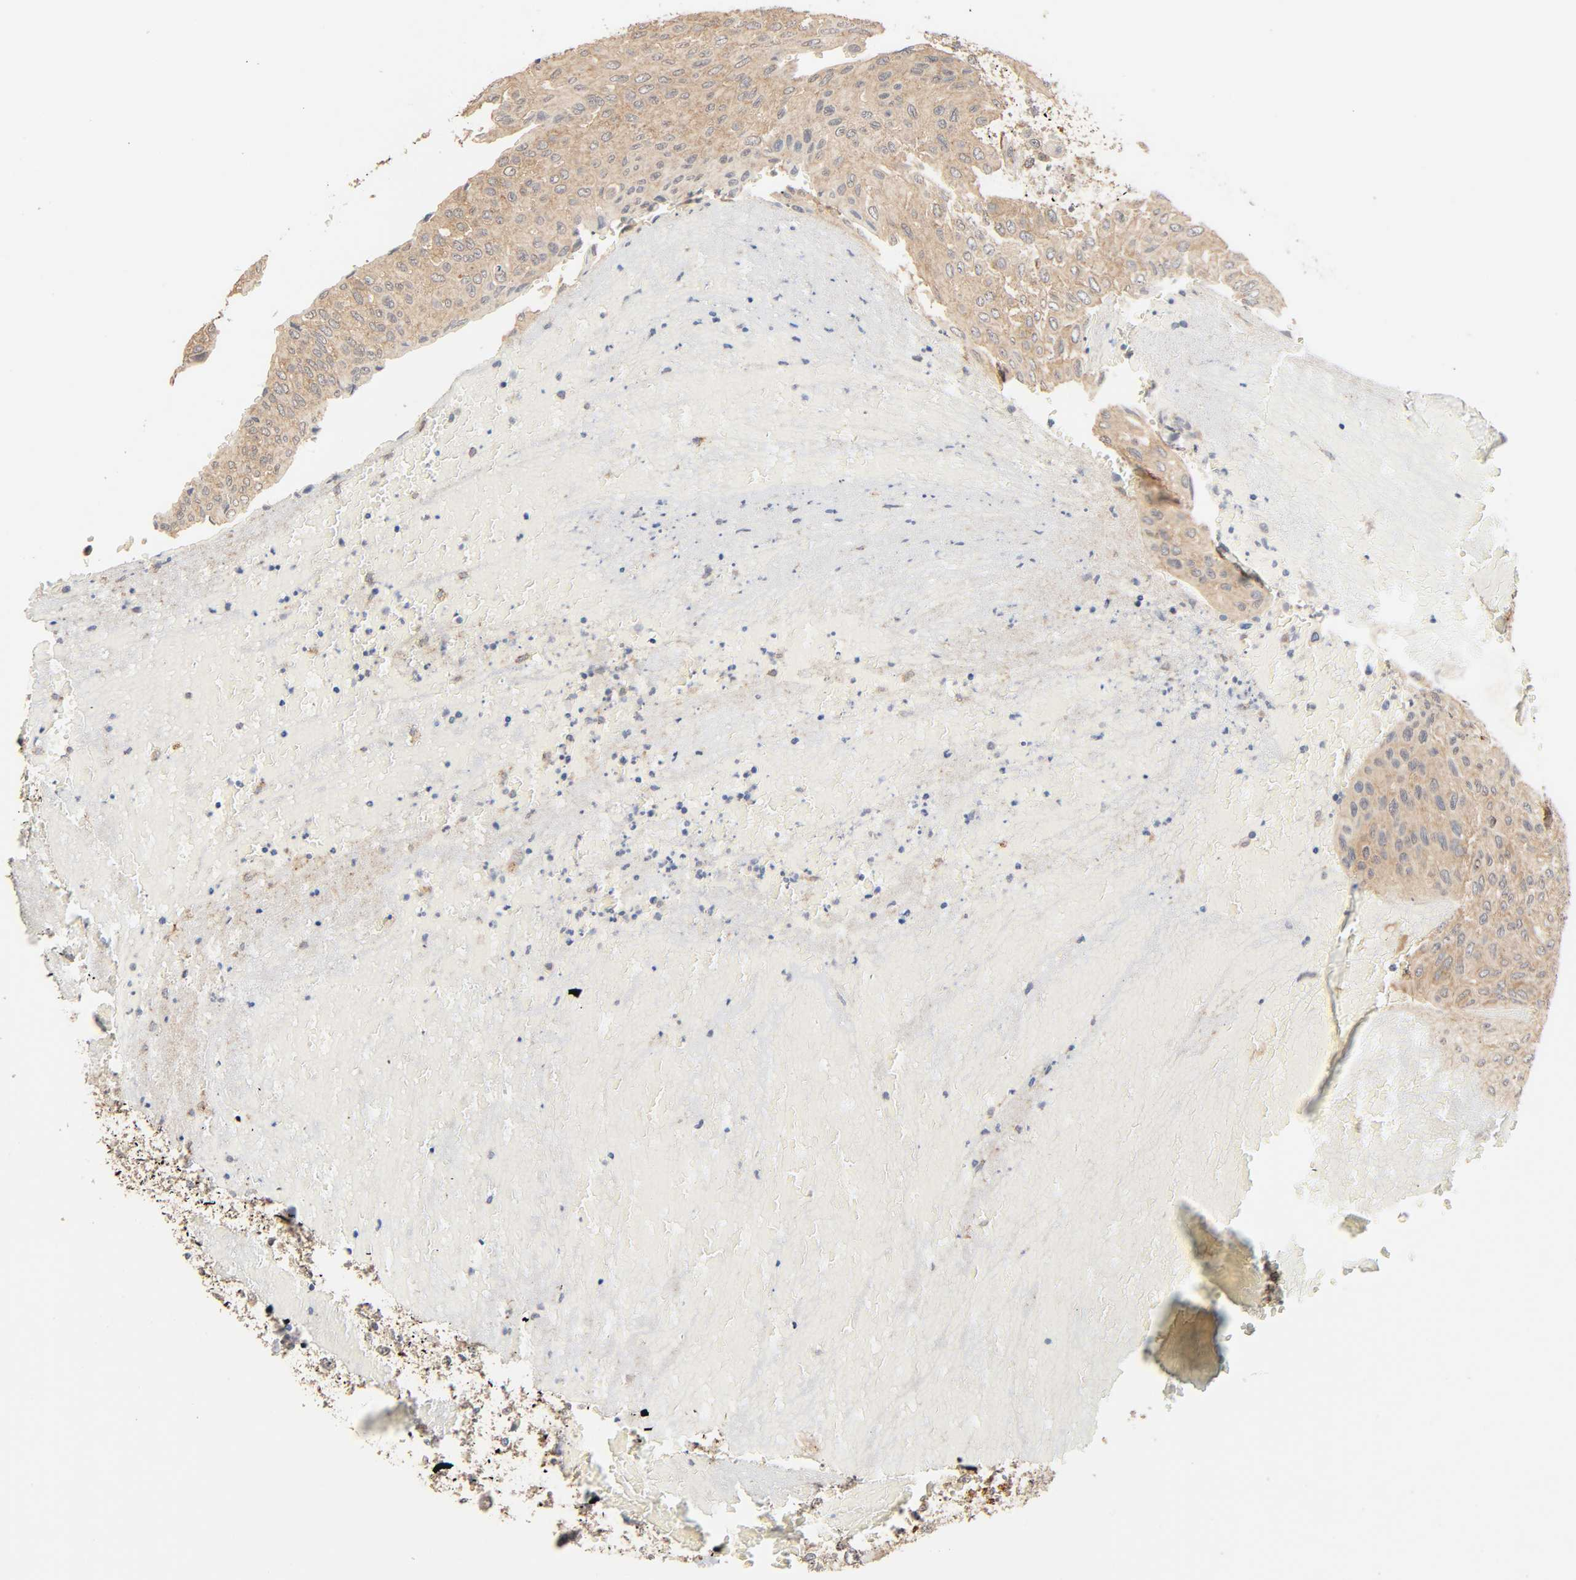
{"staining": {"intensity": "moderate", "quantity": ">75%", "location": "cytoplasmic/membranous"}, "tissue": "urothelial cancer", "cell_type": "Tumor cells", "image_type": "cancer", "snomed": [{"axis": "morphology", "description": "Urothelial carcinoma, High grade"}, {"axis": "topography", "description": "Urinary bladder"}], "caption": "Immunohistochemistry (DAB (3,3'-diaminobenzidine)) staining of human urothelial carcinoma (high-grade) demonstrates moderate cytoplasmic/membranous protein expression in about >75% of tumor cells.", "gene": "NEMF", "patient": {"sex": "male", "age": 66}}